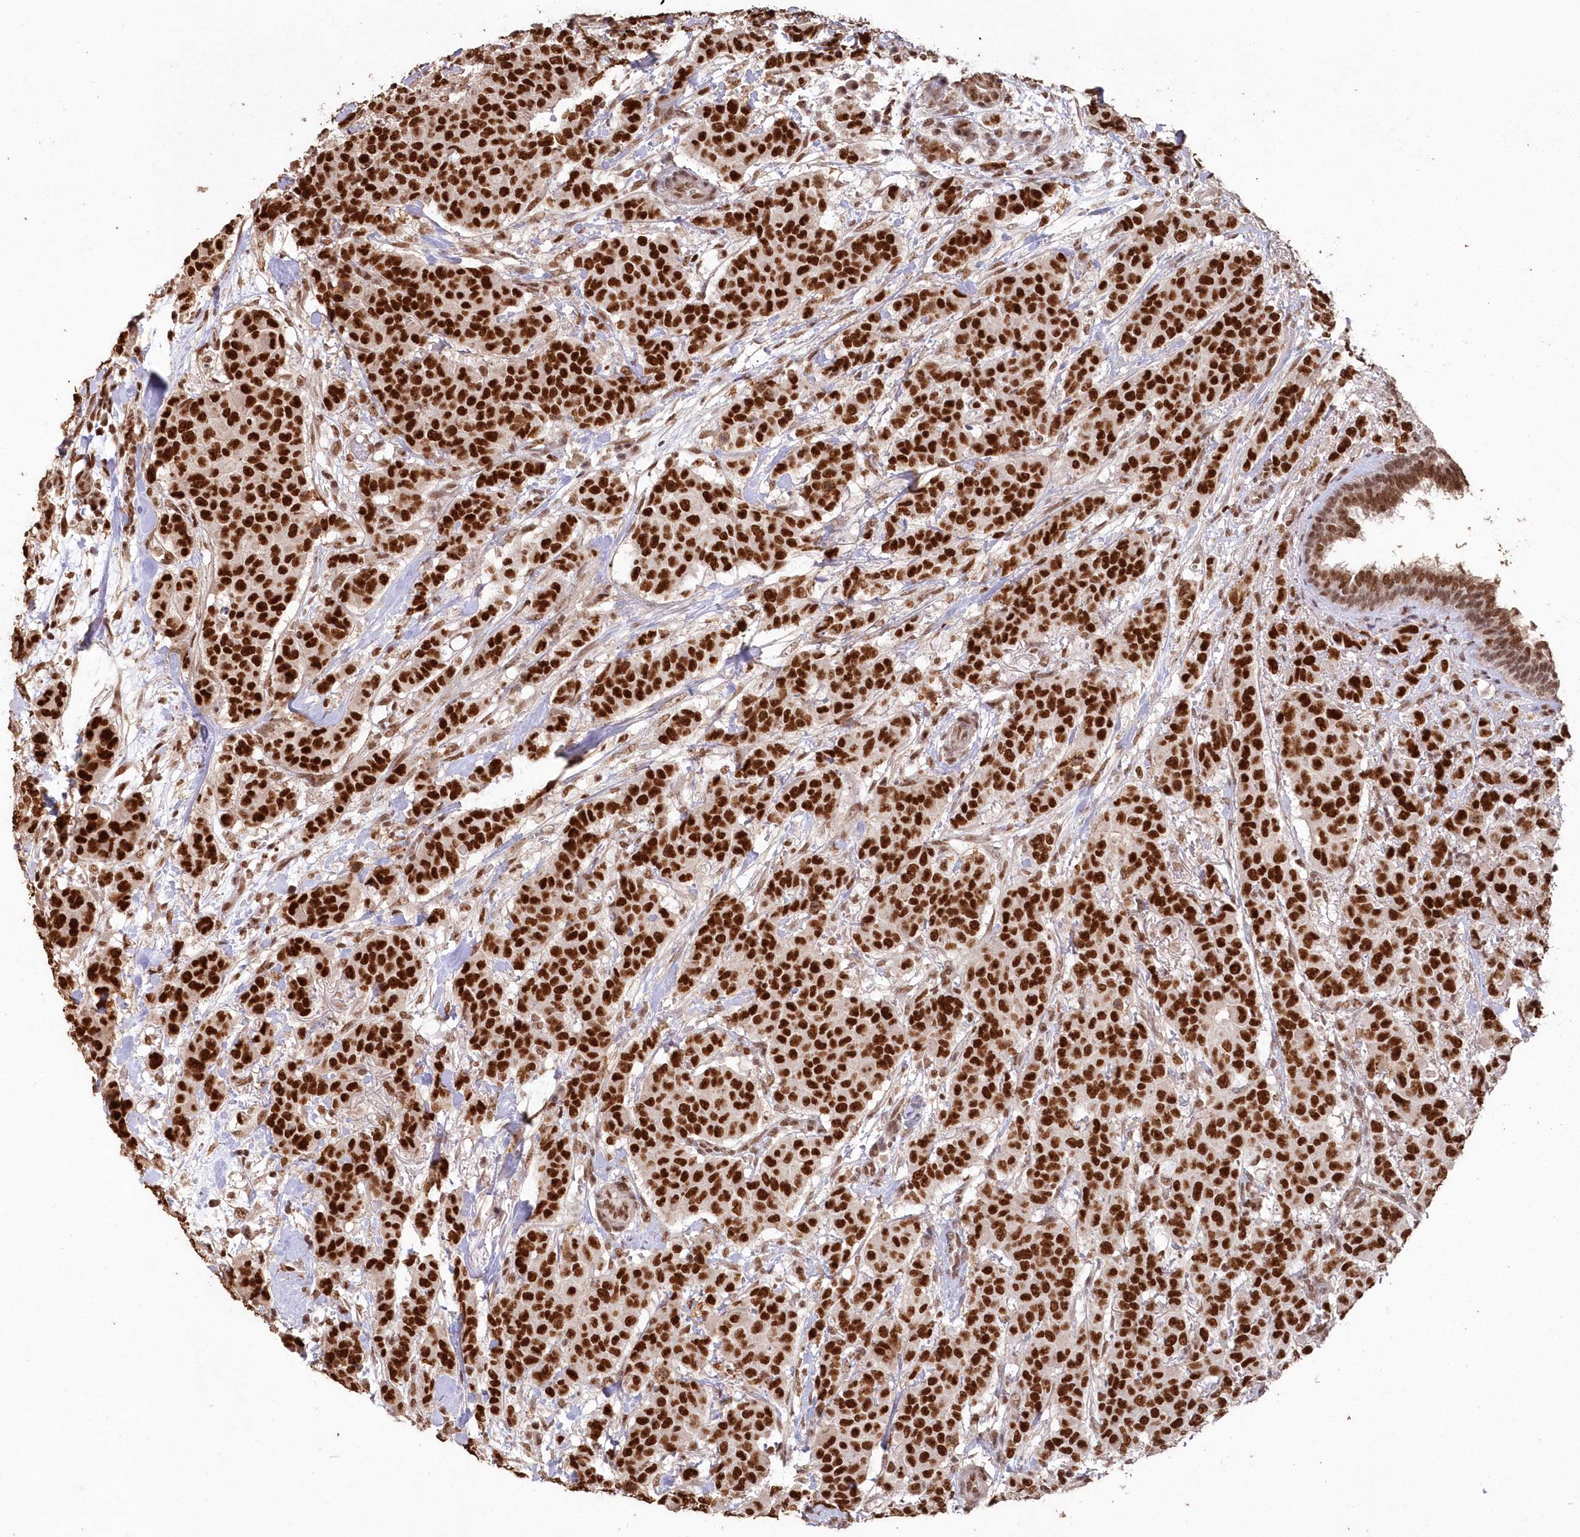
{"staining": {"intensity": "strong", "quantity": ">75%", "location": "nuclear"}, "tissue": "breast cancer", "cell_type": "Tumor cells", "image_type": "cancer", "snomed": [{"axis": "morphology", "description": "Duct carcinoma"}, {"axis": "topography", "description": "Breast"}], "caption": "About >75% of tumor cells in human breast invasive ductal carcinoma show strong nuclear protein staining as visualized by brown immunohistochemical staining.", "gene": "PDS5A", "patient": {"sex": "female", "age": 40}}